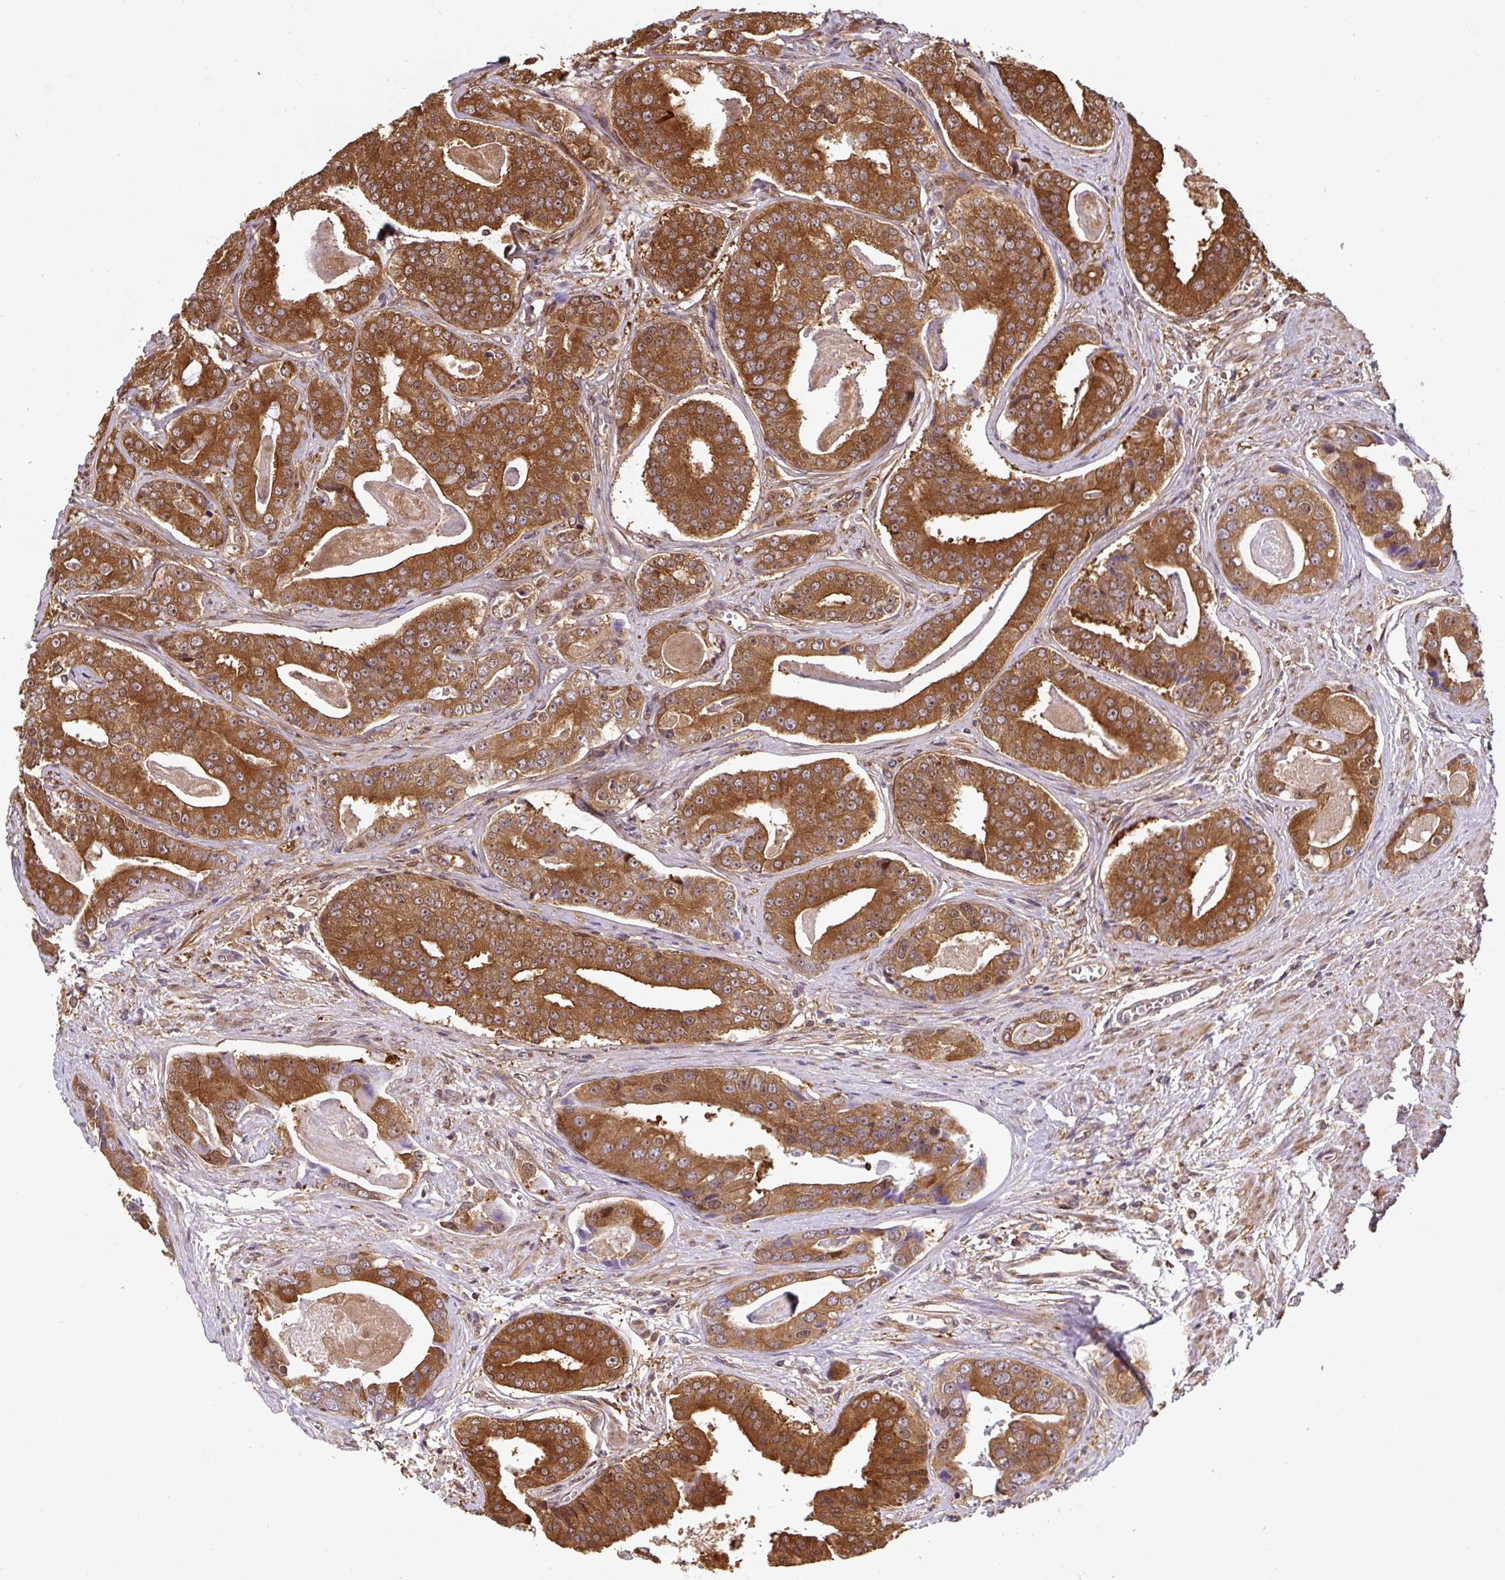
{"staining": {"intensity": "strong", "quantity": ">75%", "location": "cytoplasmic/membranous"}, "tissue": "prostate cancer", "cell_type": "Tumor cells", "image_type": "cancer", "snomed": [{"axis": "morphology", "description": "Adenocarcinoma, High grade"}, {"axis": "topography", "description": "Prostate"}], "caption": "Human prostate high-grade adenocarcinoma stained for a protein (brown) exhibits strong cytoplasmic/membranous positive positivity in approximately >75% of tumor cells.", "gene": "ST13", "patient": {"sex": "male", "age": 71}}